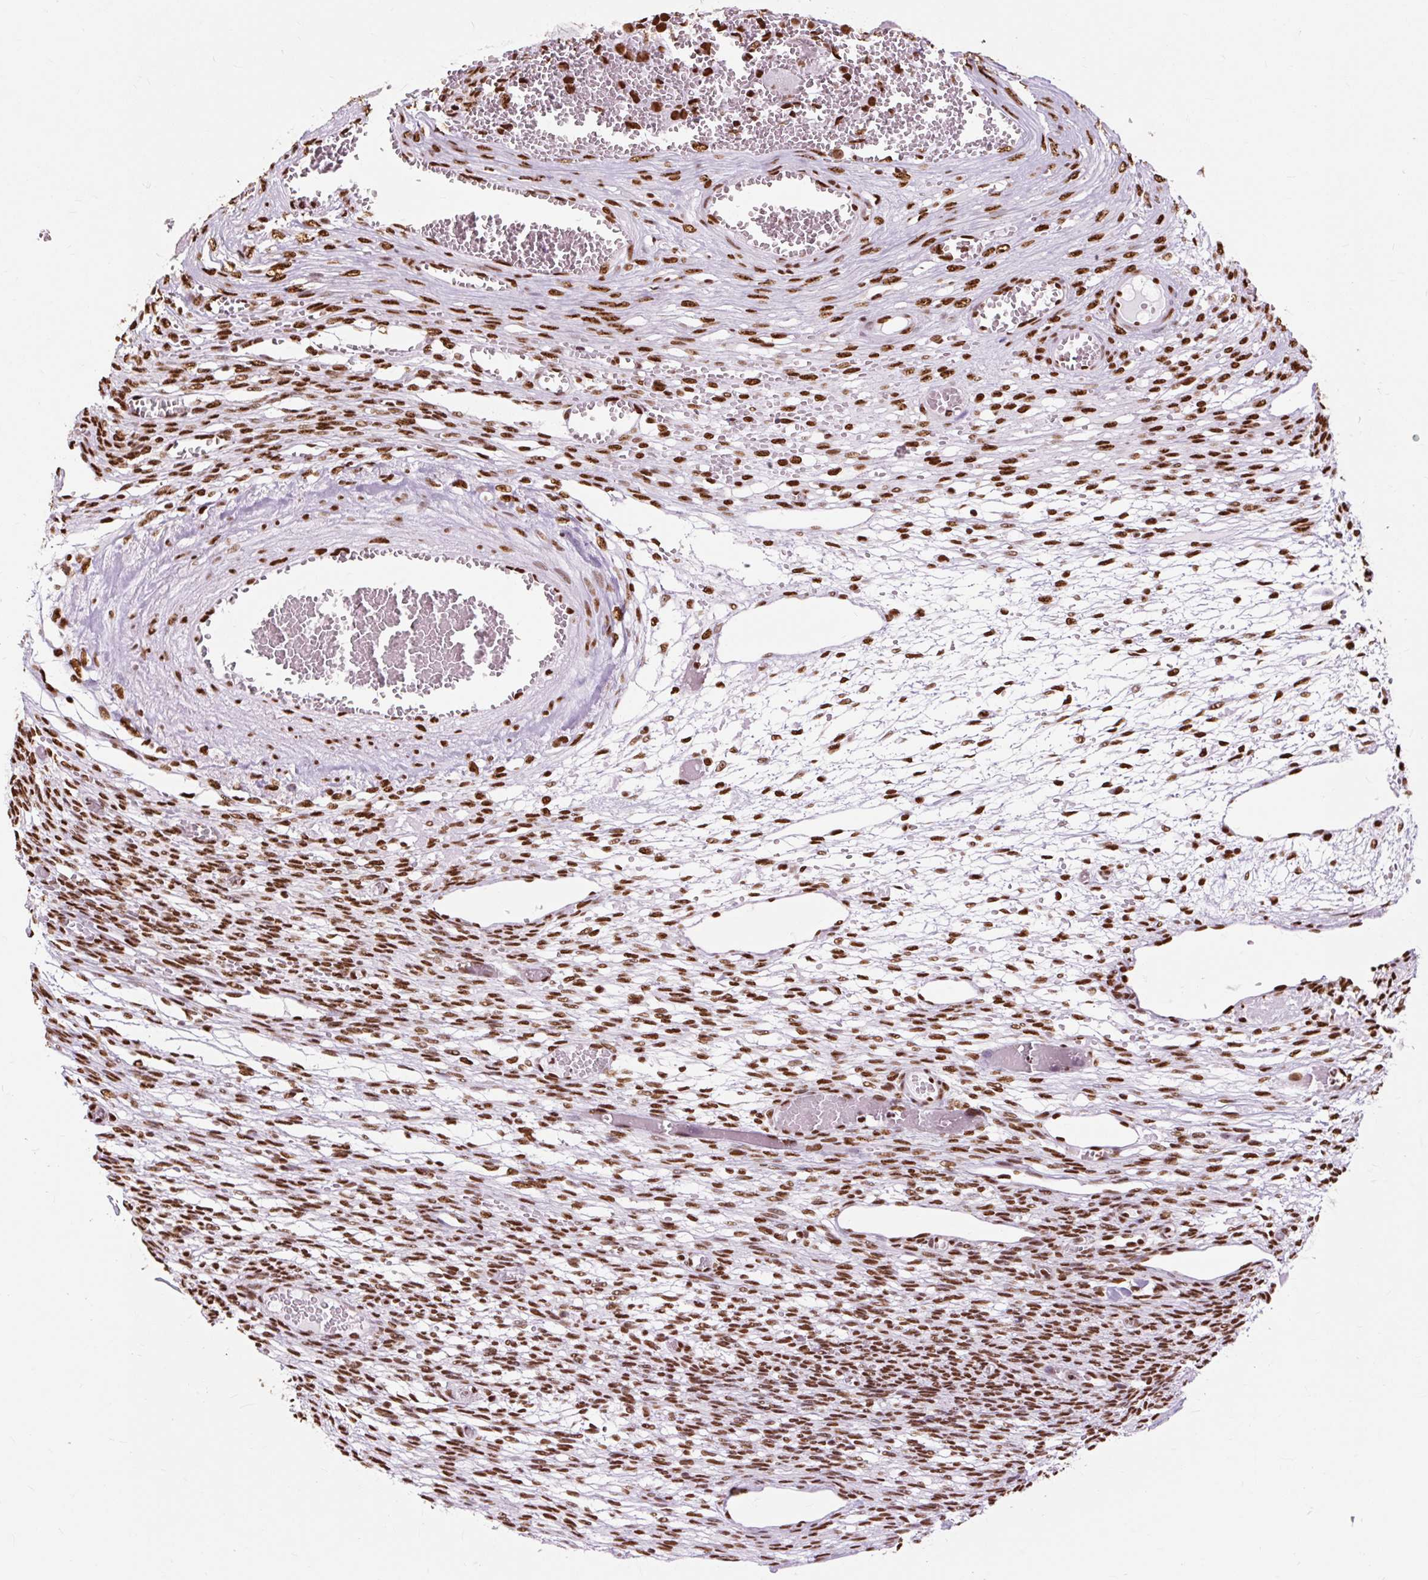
{"staining": {"intensity": "moderate", "quantity": ">75%", "location": "cytoplasmic/membranous,nuclear"}, "tissue": "ovary", "cell_type": "Follicle cells", "image_type": "normal", "snomed": [{"axis": "morphology", "description": "Normal tissue, NOS"}, {"axis": "topography", "description": "Ovary"}], "caption": "Immunohistochemical staining of benign human ovary shows medium levels of moderate cytoplasmic/membranous,nuclear expression in approximately >75% of follicle cells.", "gene": "XRCC6", "patient": {"sex": "female", "age": 67}}